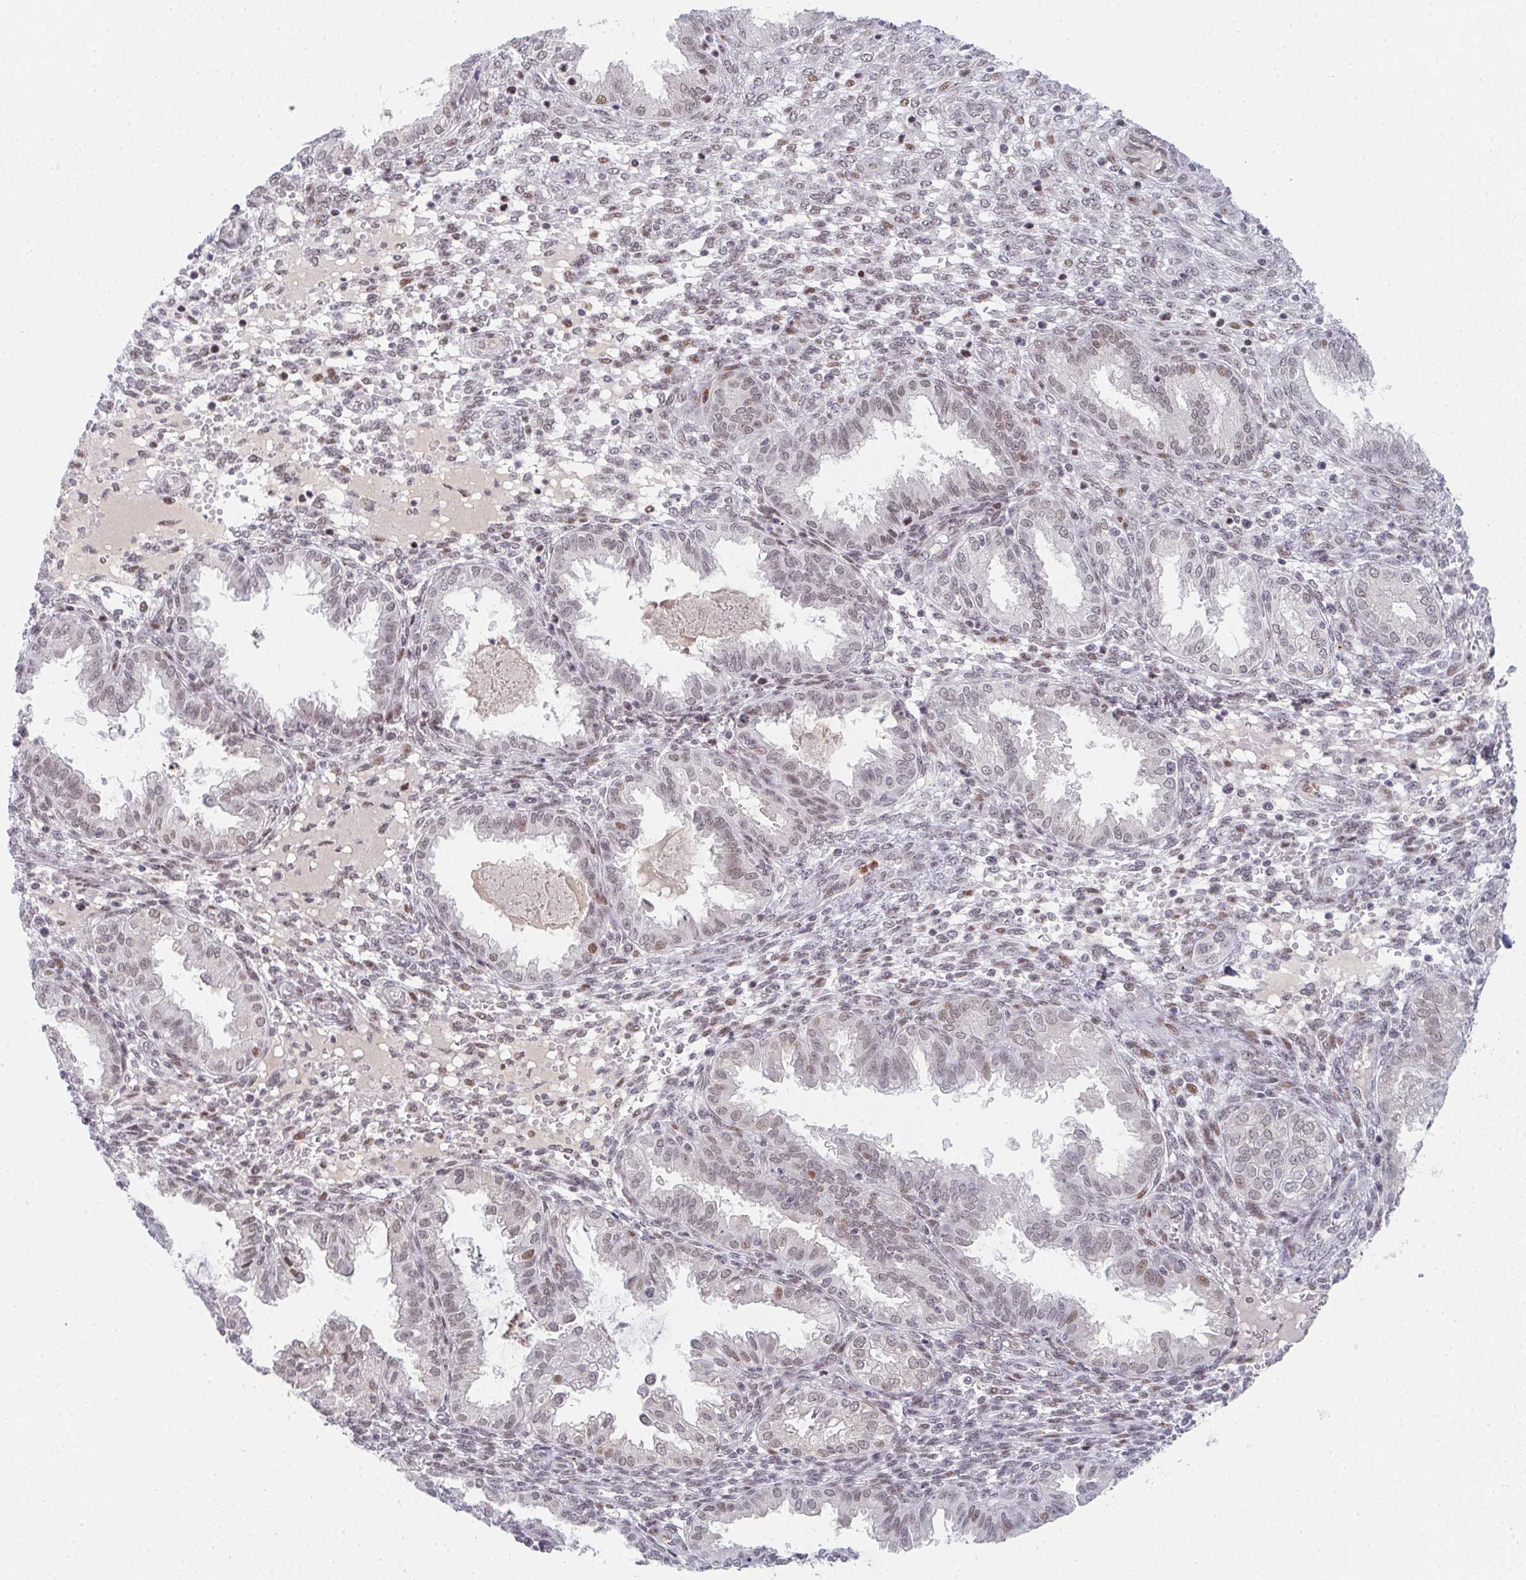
{"staining": {"intensity": "weak", "quantity": "25%-75%", "location": "nuclear"}, "tissue": "endometrium", "cell_type": "Cells in endometrial stroma", "image_type": "normal", "snomed": [{"axis": "morphology", "description": "Normal tissue, NOS"}, {"axis": "topography", "description": "Endometrium"}], "caption": "Immunohistochemical staining of benign endometrium demonstrates low levels of weak nuclear positivity in about 25%-75% of cells in endometrial stroma. The staining is performed using DAB brown chromogen to label protein expression. The nuclei are counter-stained blue using hematoxylin.", "gene": "LIN54", "patient": {"sex": "female", "age": 33}}